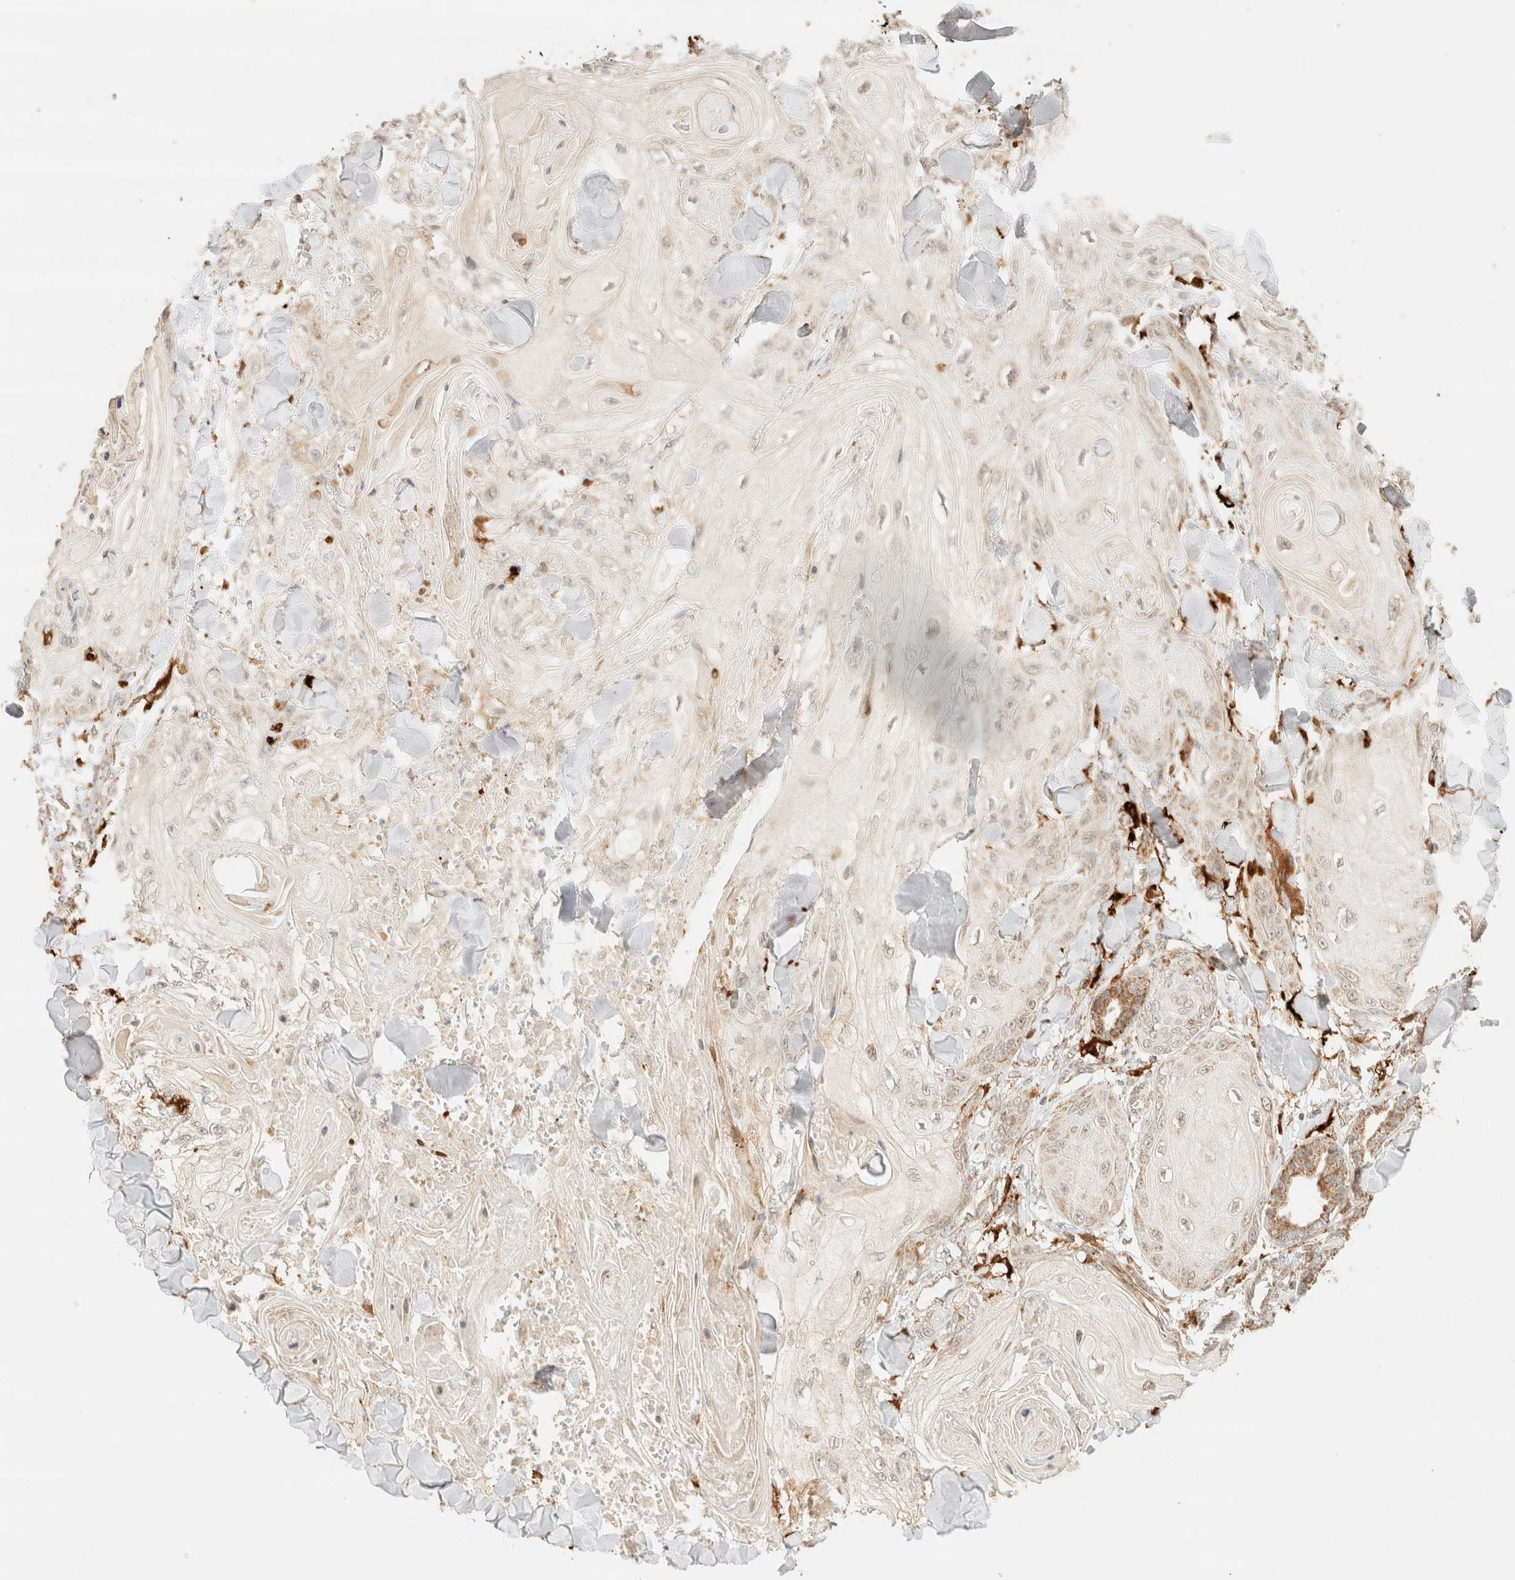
{"staining": {"intensity": "weak", "quantity": "<25%", "location": "cytoplasmic/membranous"}, "tissue": "skin cancer", "cell_type": "Tumor cells", "image_type": "cancer", "snomed": [{"axis": "morphology", "description": "Squamous cell carcinoma, NOS"}, {"axis": "topography", "description": "Skin"}], "caption": "DAB (3,3'-diaminobenzidine) immunohistochemical staining of skin squamous cell carcinoma reveals no significant expression in tumor cells.", "gene": "TACO1", "patient": {"sex": "male", "age": 74}}